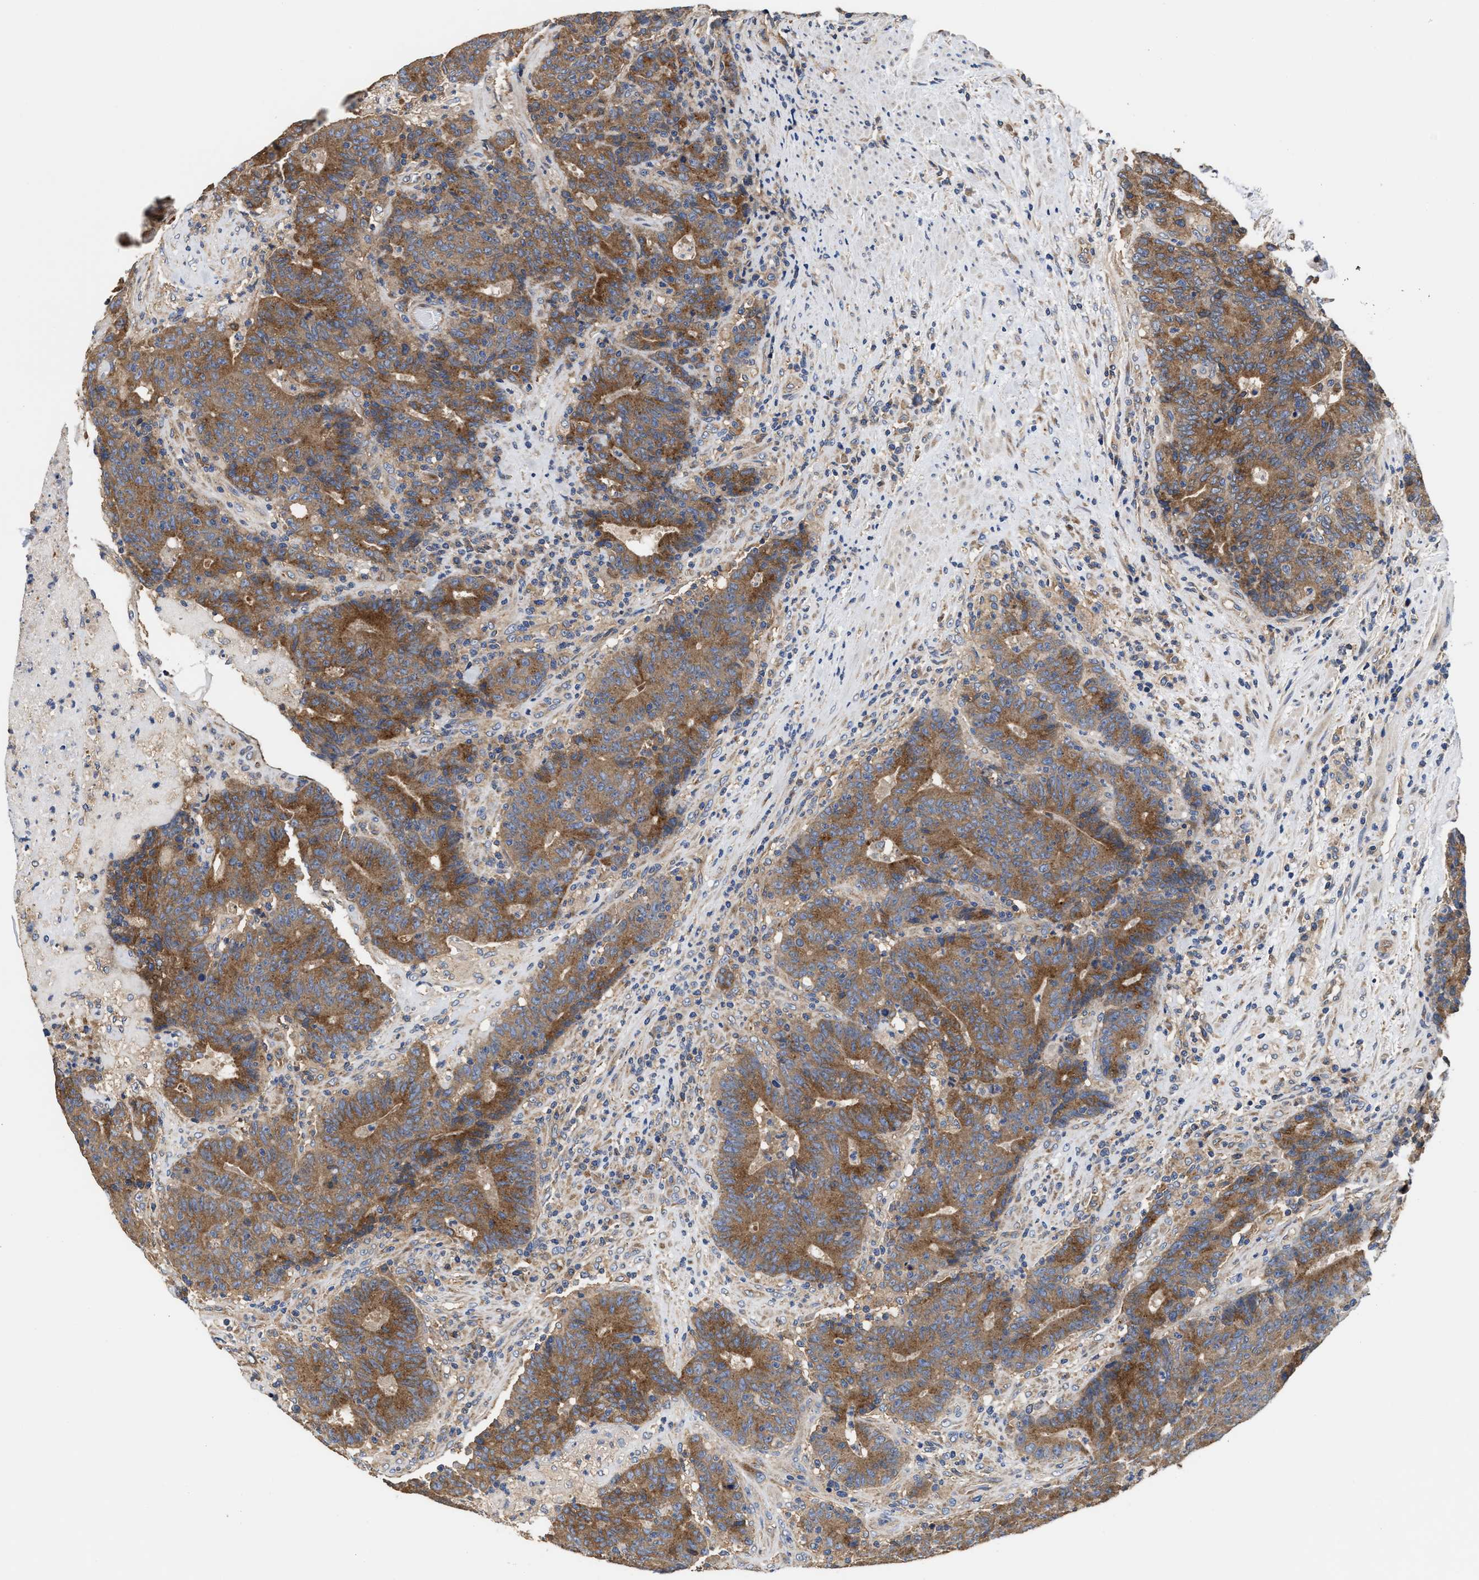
{"staining": {"intensity": "moderate", "quantity": ">75%", "location": "cytoplasmic/membranous"}, "tissue": "colorectal cancer", "cell_type": "Tumor cells", "image_type": "cancer", "snomed": [{"axis": "morphology", "description": "Normal tissue, NOS"}, {"axis": "morphology", "description": "Adenocarcinoma, NOS"}, {"axis": "topography", "description": "Colon"}], "caption": "Colorectal cancer (adenocarcinoma) stained for a protein reveals moderate cytoplasmic/membranous positivity in tumor cells.", "gene": "KLB", "patient": {"sex": "female", "age": 75}}